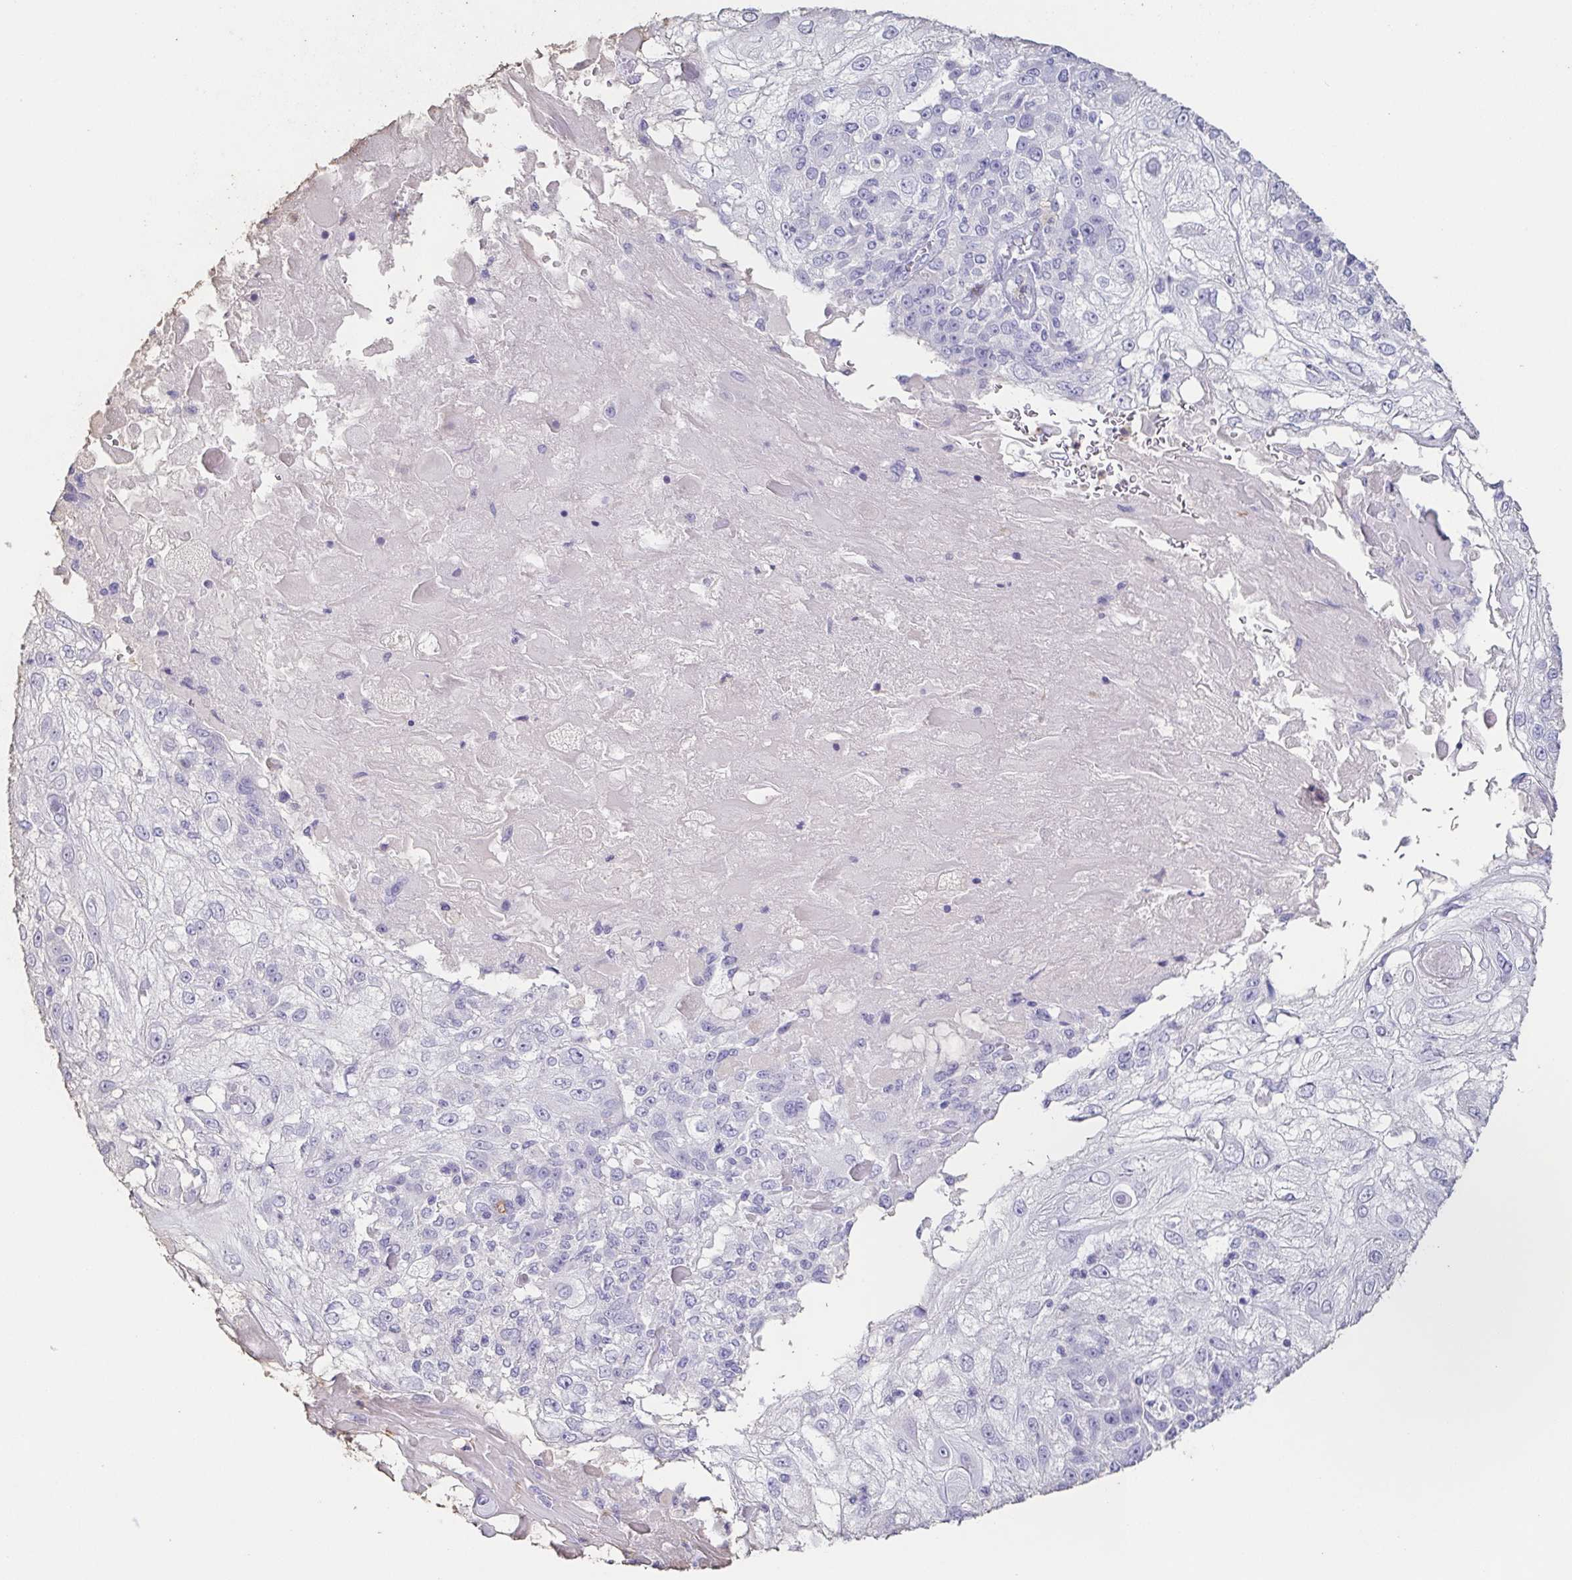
{"staining": {"intensity": "negative", "quantity": "none", "location": "none"}, "tissue": "skin cancer", "cell_type": "Tumor cells", "image_type": "cancer", "snomed": [{"axis": "morphology", "description": "Normal tissue, NOS"}, {"axis": "morphology", "description": "Squamous cell carcinoma, NOS"}, {"axis": "topography", "description": "Skin"}], "caption": "Immunohistochemistry (IHC) micrograph of squamous cell carcinoma (skin) stained for a protein (brown), which exhibits no expression in tumor cells.", "gene": "BPIFA2", "patient": {"sex": "female", "age": 83}}